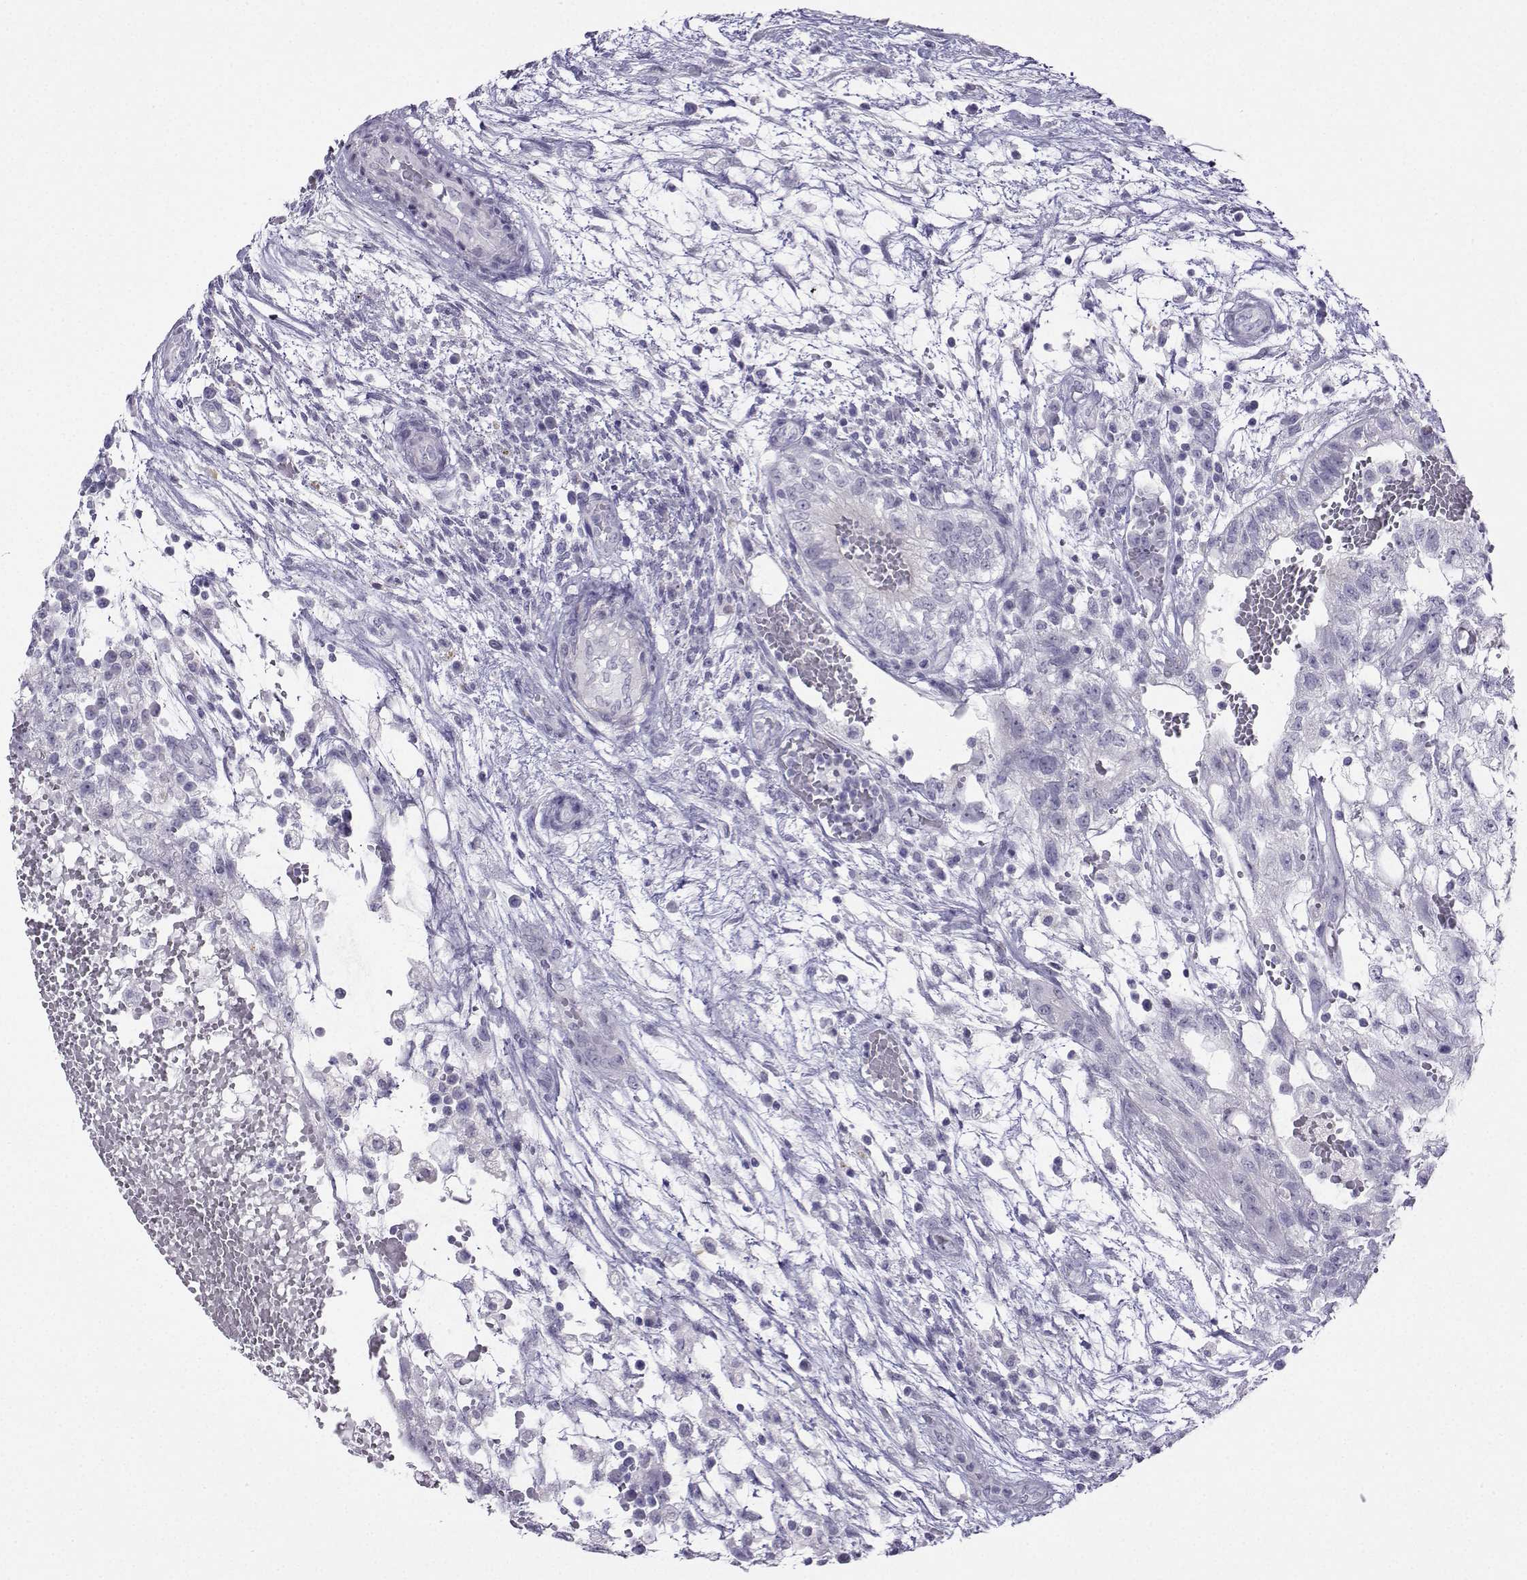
{"staining": {"intensity": "negative", "quantity": "none", "location": "none"}, "tissue": "testis cancer", "cell_type": "Tumor cells", "image_type": "cancer", "snomed": [{"axis": "morphology", "description": "Normal tissue, NOS"}, {"axis": "morphology", "description": "Carcinoma, Embryonal, NOS"}, {"axis": "topography", "description": "Testis"}, {"axis": "topography", "description": "Epididymis"}], "caption": "Testis cancer was stained to show a protein in brown. There is no significant staining in tumor cells.", "gene": "KIF17", "patient": {"sex": "male", "age": 32}}